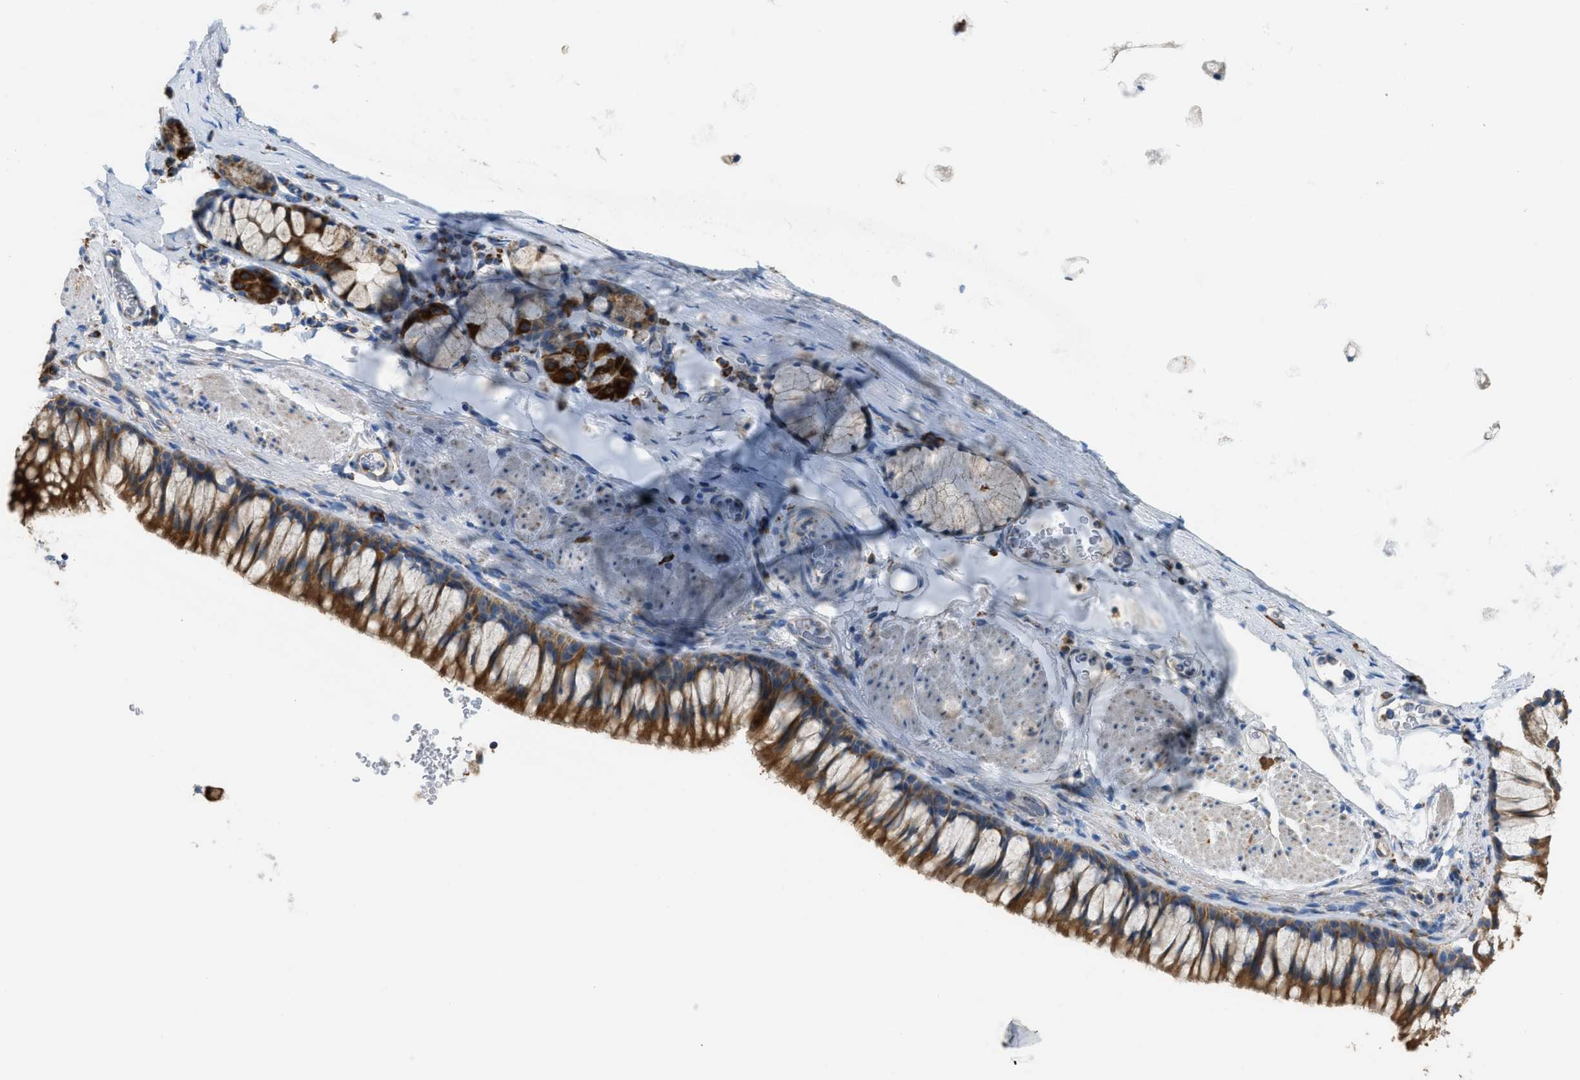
{"staining": {"intensity": "moderate", "quantity": ">75%", "location": "cytoplasmic/membranous"}, "tissue": "bronchus", "cell_type": "Respiratory epithelial cells", "image_type": "normal", "snomed": [{"axis": "morphology", "description": "Normal tissue, NOS"}, {"axis": "topography", "description": "Cartilage tissue"}, {"axis": "topography", "description": "Bronchus"}], "caption": "Brown immunohistochemical staining in normal bronchus reveals moderate cytoplasmic/membranous expression in approximately >75% of respiratory epithelial cells. The protein is shown in brown color, while the nuclei are stained blue.", "gene": "ETFB", "patient": {"sex": "female", "age": 53}}